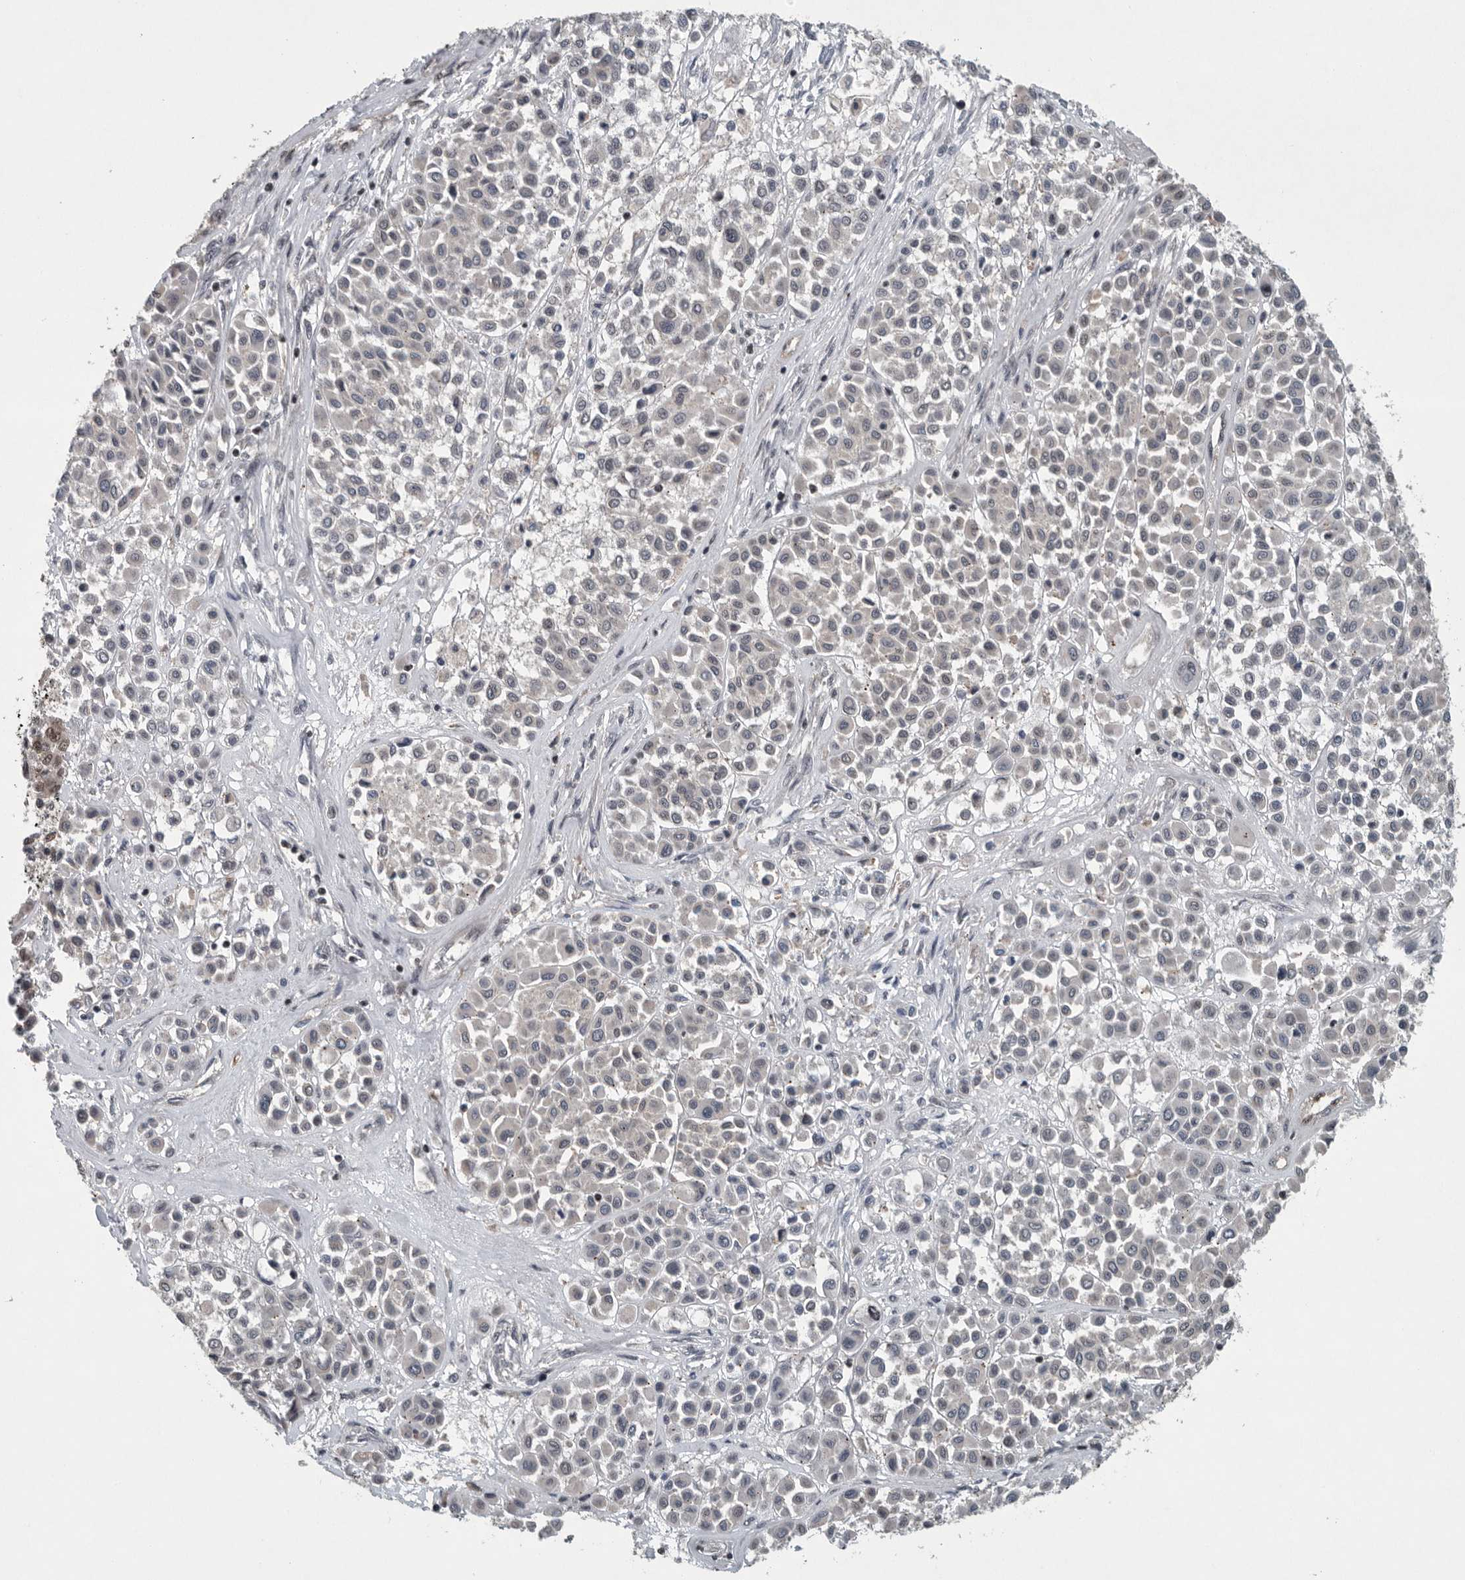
{"staining": {"intensity": "negative", "quantity": "none", "location": "none"}, "tissue": "melanoma", "cell_type": "Tumor cells", "image_type": "cancer", "snomed": [{"axis": "morphology", "description": "Malignant melanoma, Metastatic site"}, {"axis": "topography", "description": "Soft tissue"}], "caption": "Melanoma was stained to show a protein in brown. There is no significant staining in tumor cells.", "gene": "SENP7", "patient": {"sex": "male", "age": 41}}